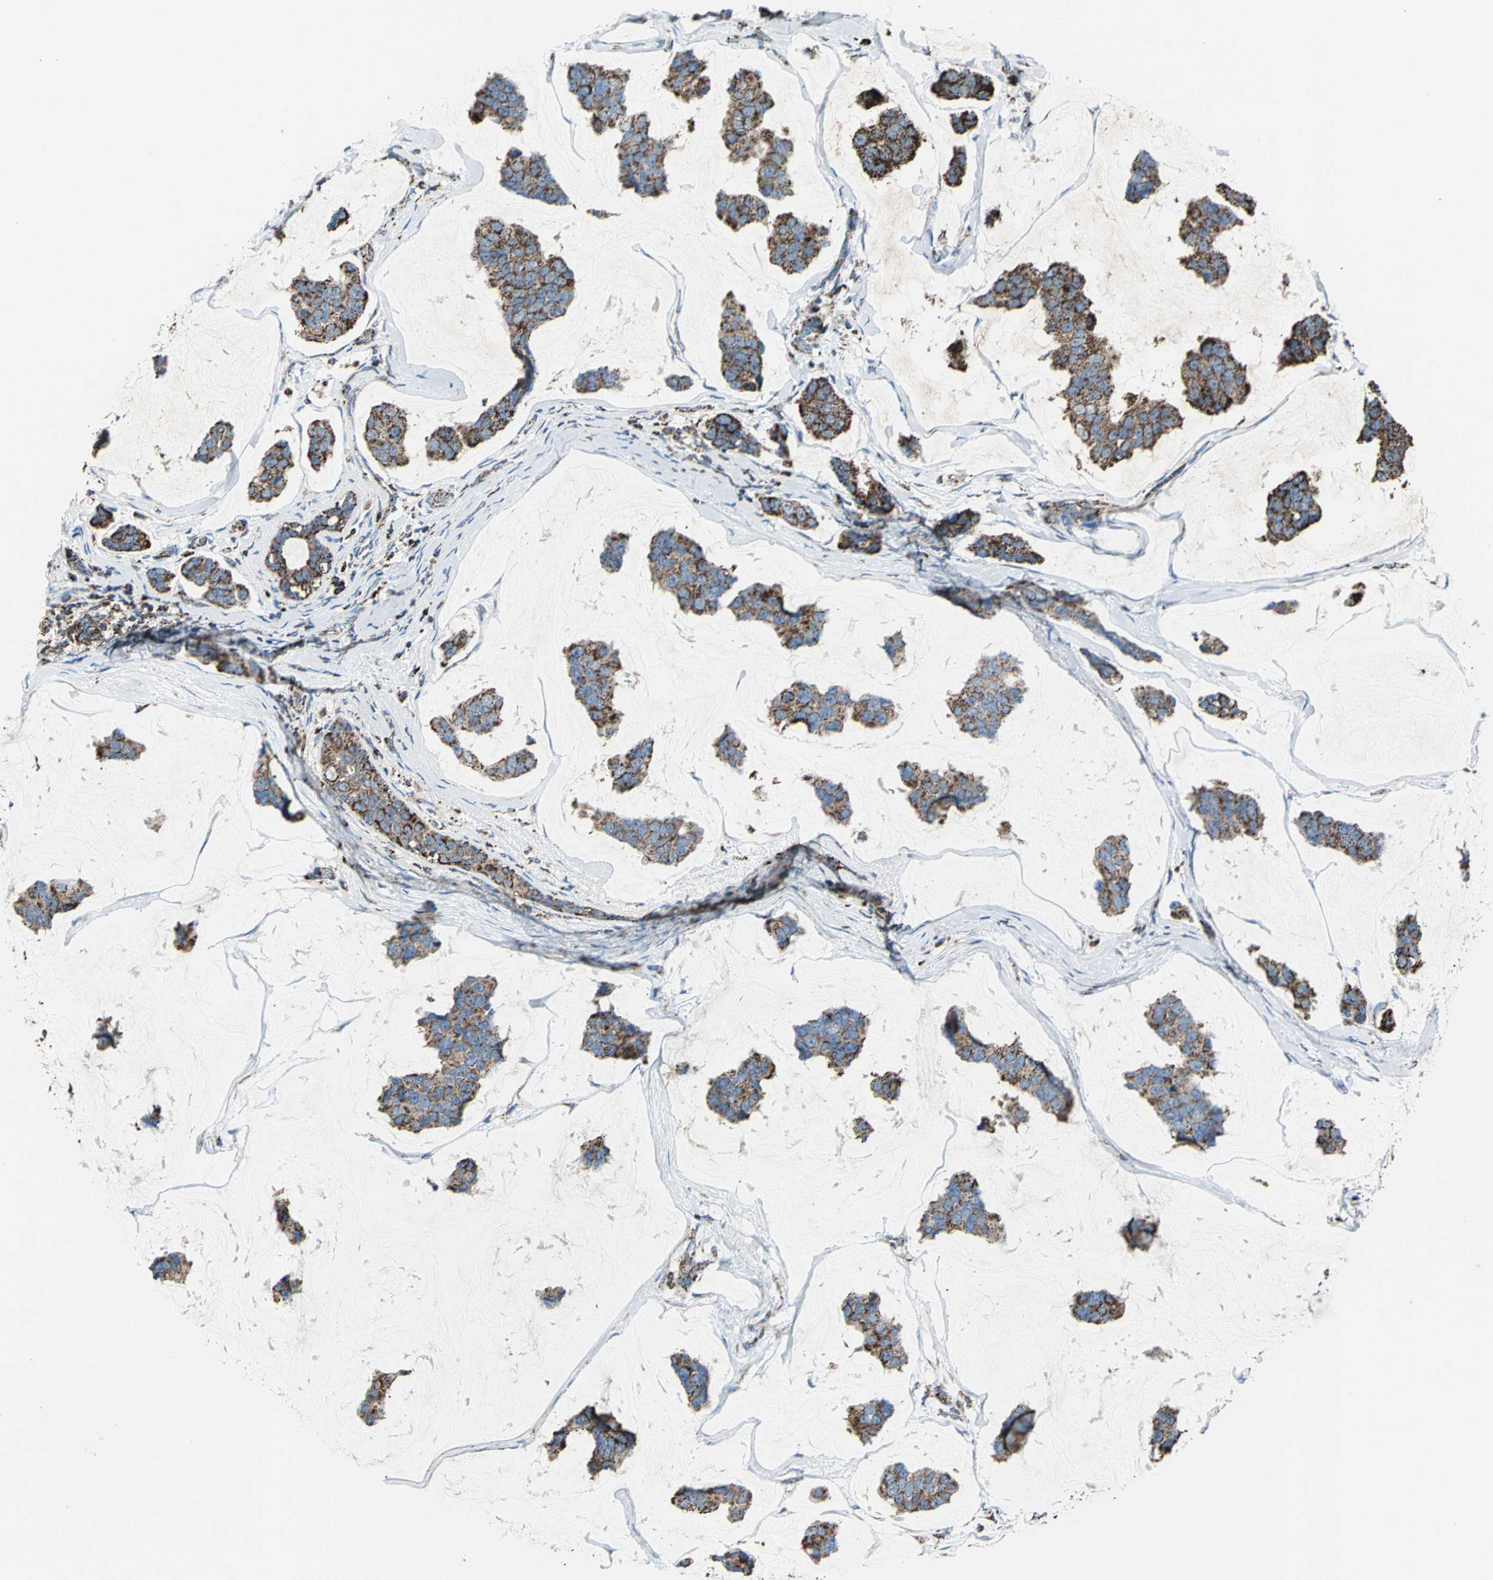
{"staining": {"intensity": "strong", "quantity": ">75%", "location": "cytoplasmic/membranous"}, "tissue": "breast cancer", "cell_type": "Tumor cells", "image_type": "cancer", "snomed": [{"axis": "morphology", "description": "Normal tissue, NOS"}, {"axis": "morphology", "description": "Duct carcinoma"}, {"axis": "topography", "description": "Breast"}], "caption": "This is a micrograph of IHC staining of breast cancer (infiltrating ductal carcinoma), which shows strong positivity in the cytoplasmic/membranous of tumor cells.", "gene": "ECH1", "patient": {"sex": "female", "age": 50}}